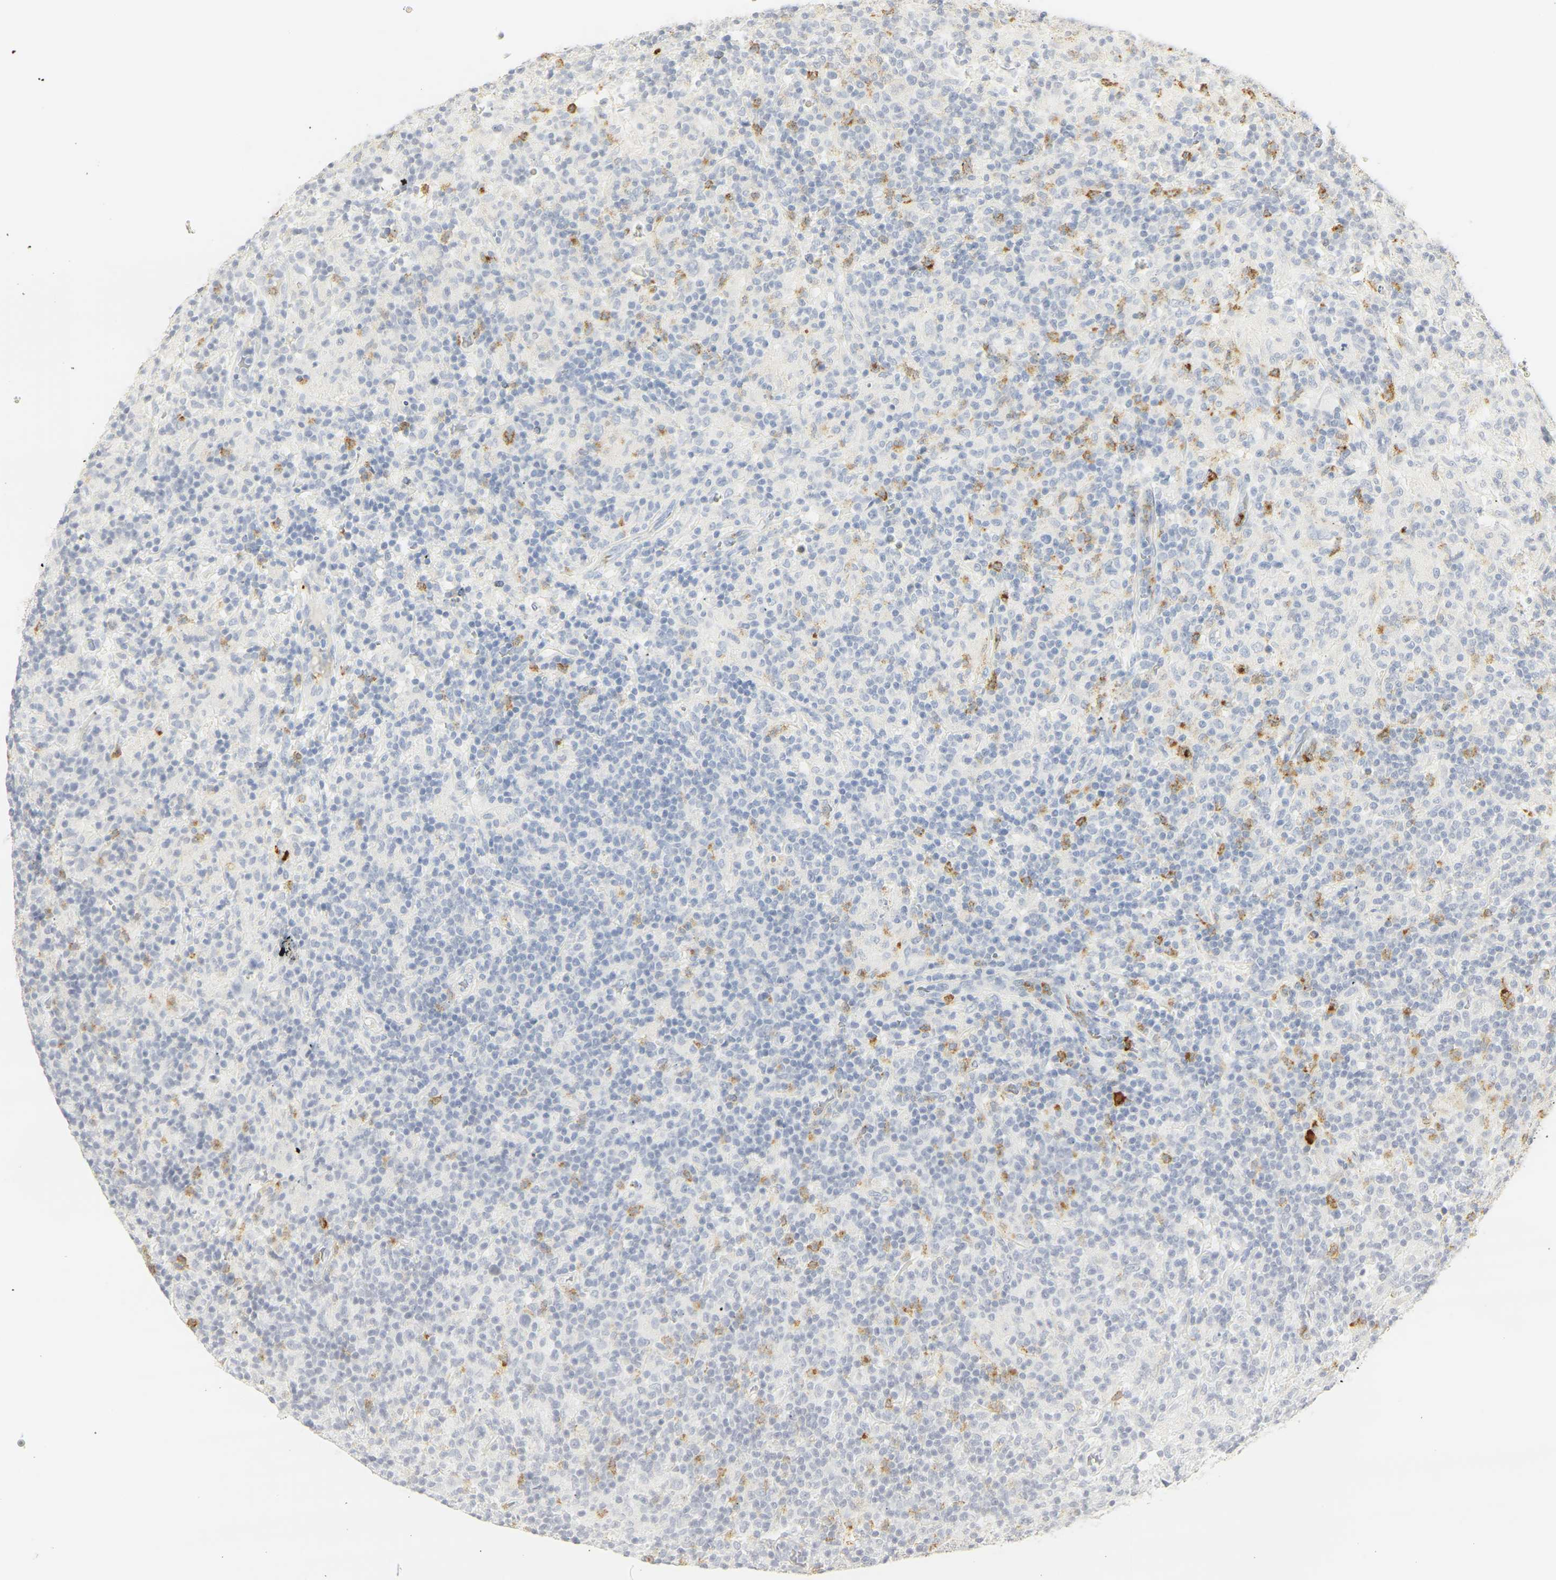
{"staining": {"intensity": "negative", "quantity": "none", "location": "none"}, "tissue": "lymphoma", "cell_type": "Tumor cells", "image_type": "cancer", "snomed": [{"axis": "morphology", "description": "Hodgkin's disease, NOS"}, {"axis": "topography", "description": "Lymph node"}], "caption": "A high-resolution histopathology image shows immunohistochemistry staining of Hodgkin's disease, which demonstrates no significant positivity in tumor cells.", "gene": "MPO", "patient": {"sex": "male", "age": 70}}